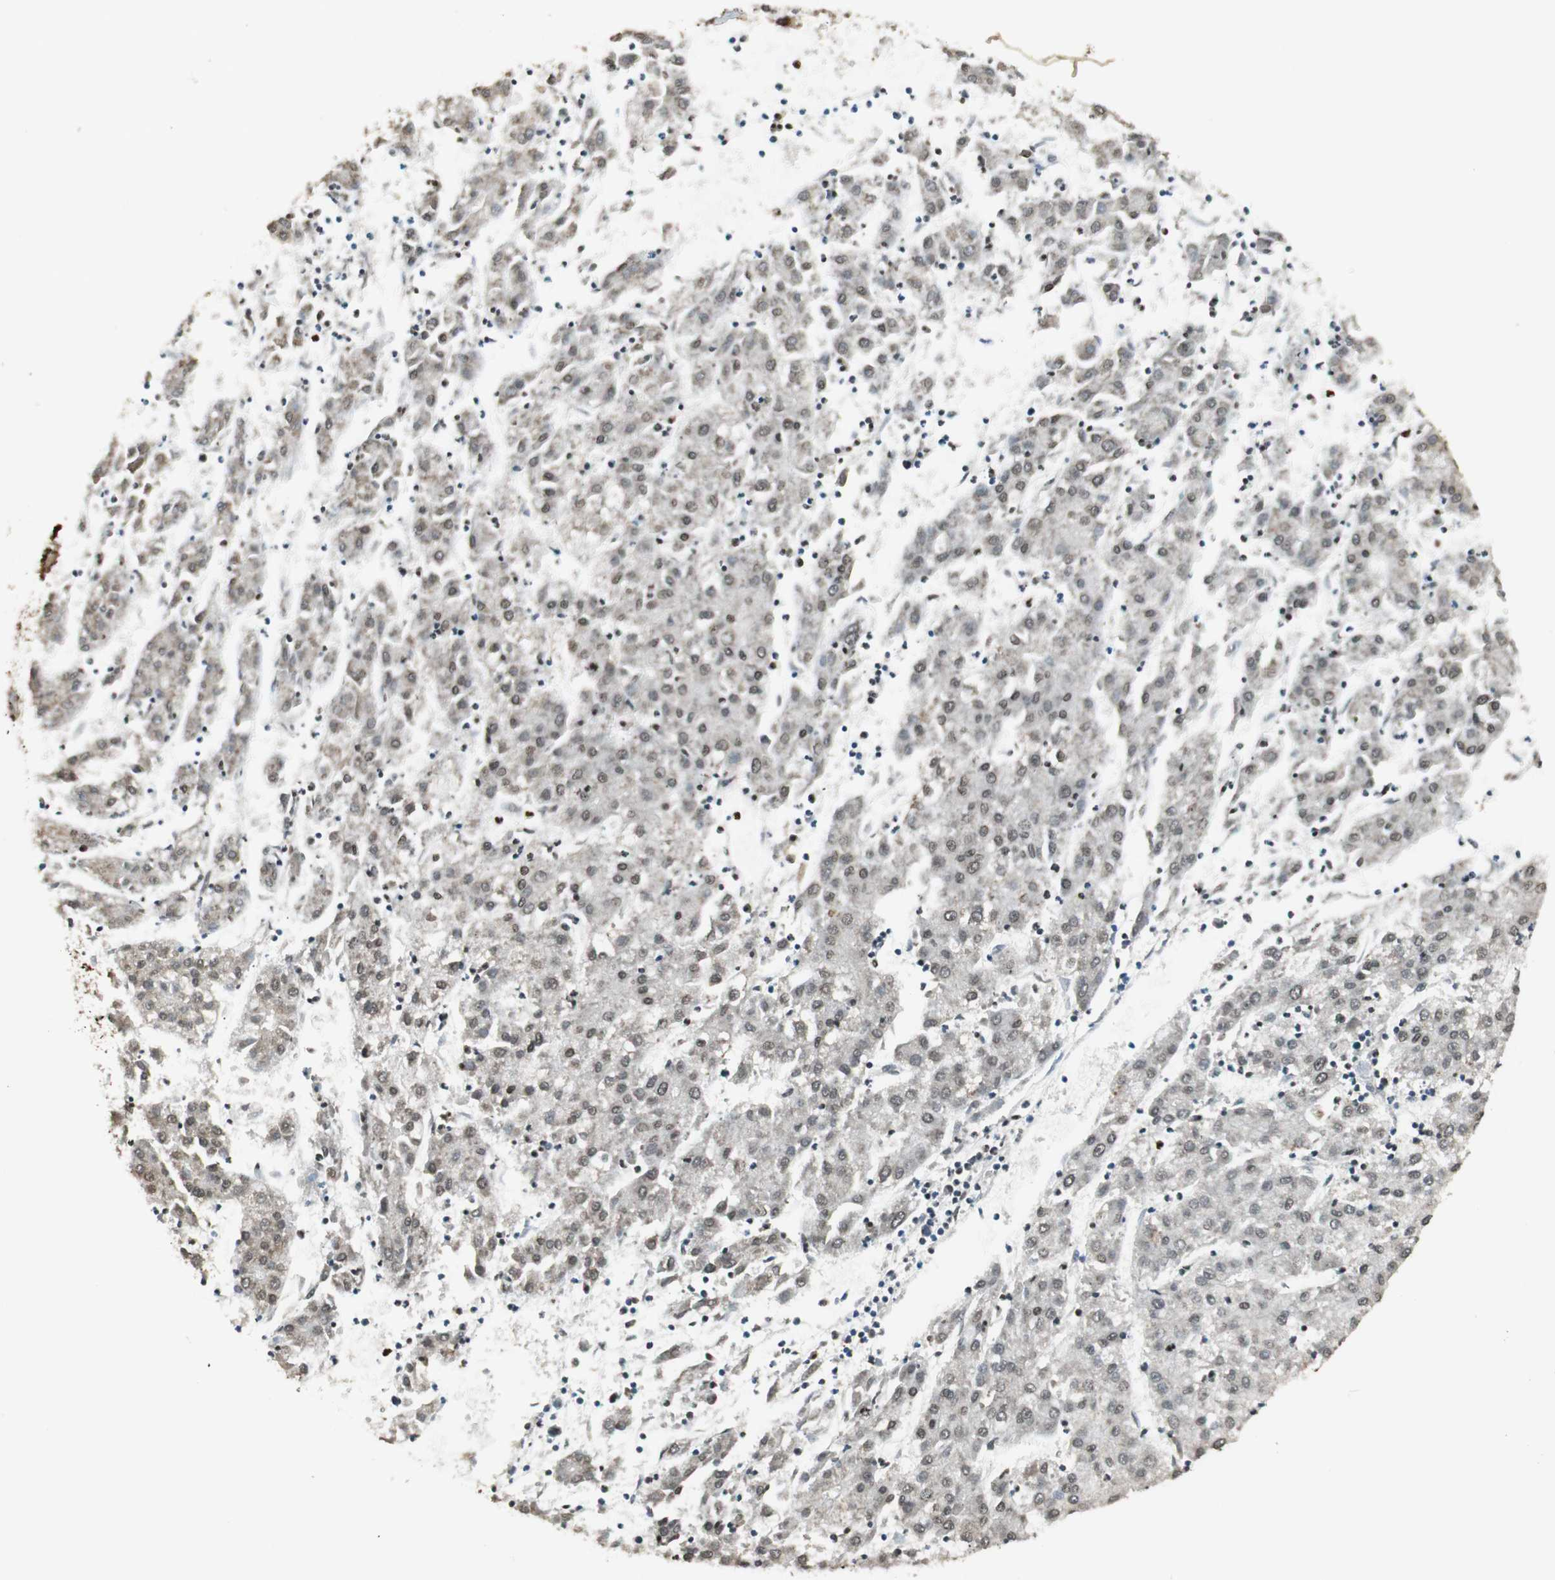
{"staining": {"intensity": "moderate", "quantity": "<25%", "location": "cytoplasmic/membranous,nuclear"}, "tissue": "liver cancer", "cell_type": "Tumor cells", "image_type": "cancer", "snomed": [{"axis": "morphology", "description": "Carcinoma, Hepatocellular, NOS"}, {"axis": "topography", "description": "Liver"}], "caption": "A brown stain highlights moderate cytoplasmic/membranous and nuclear expression of a protein in liver cancer (hepatocellular carcinoma) tumor cells.", "gene": "PRELID1", "patient": {"sex": "male", "age": 72}}